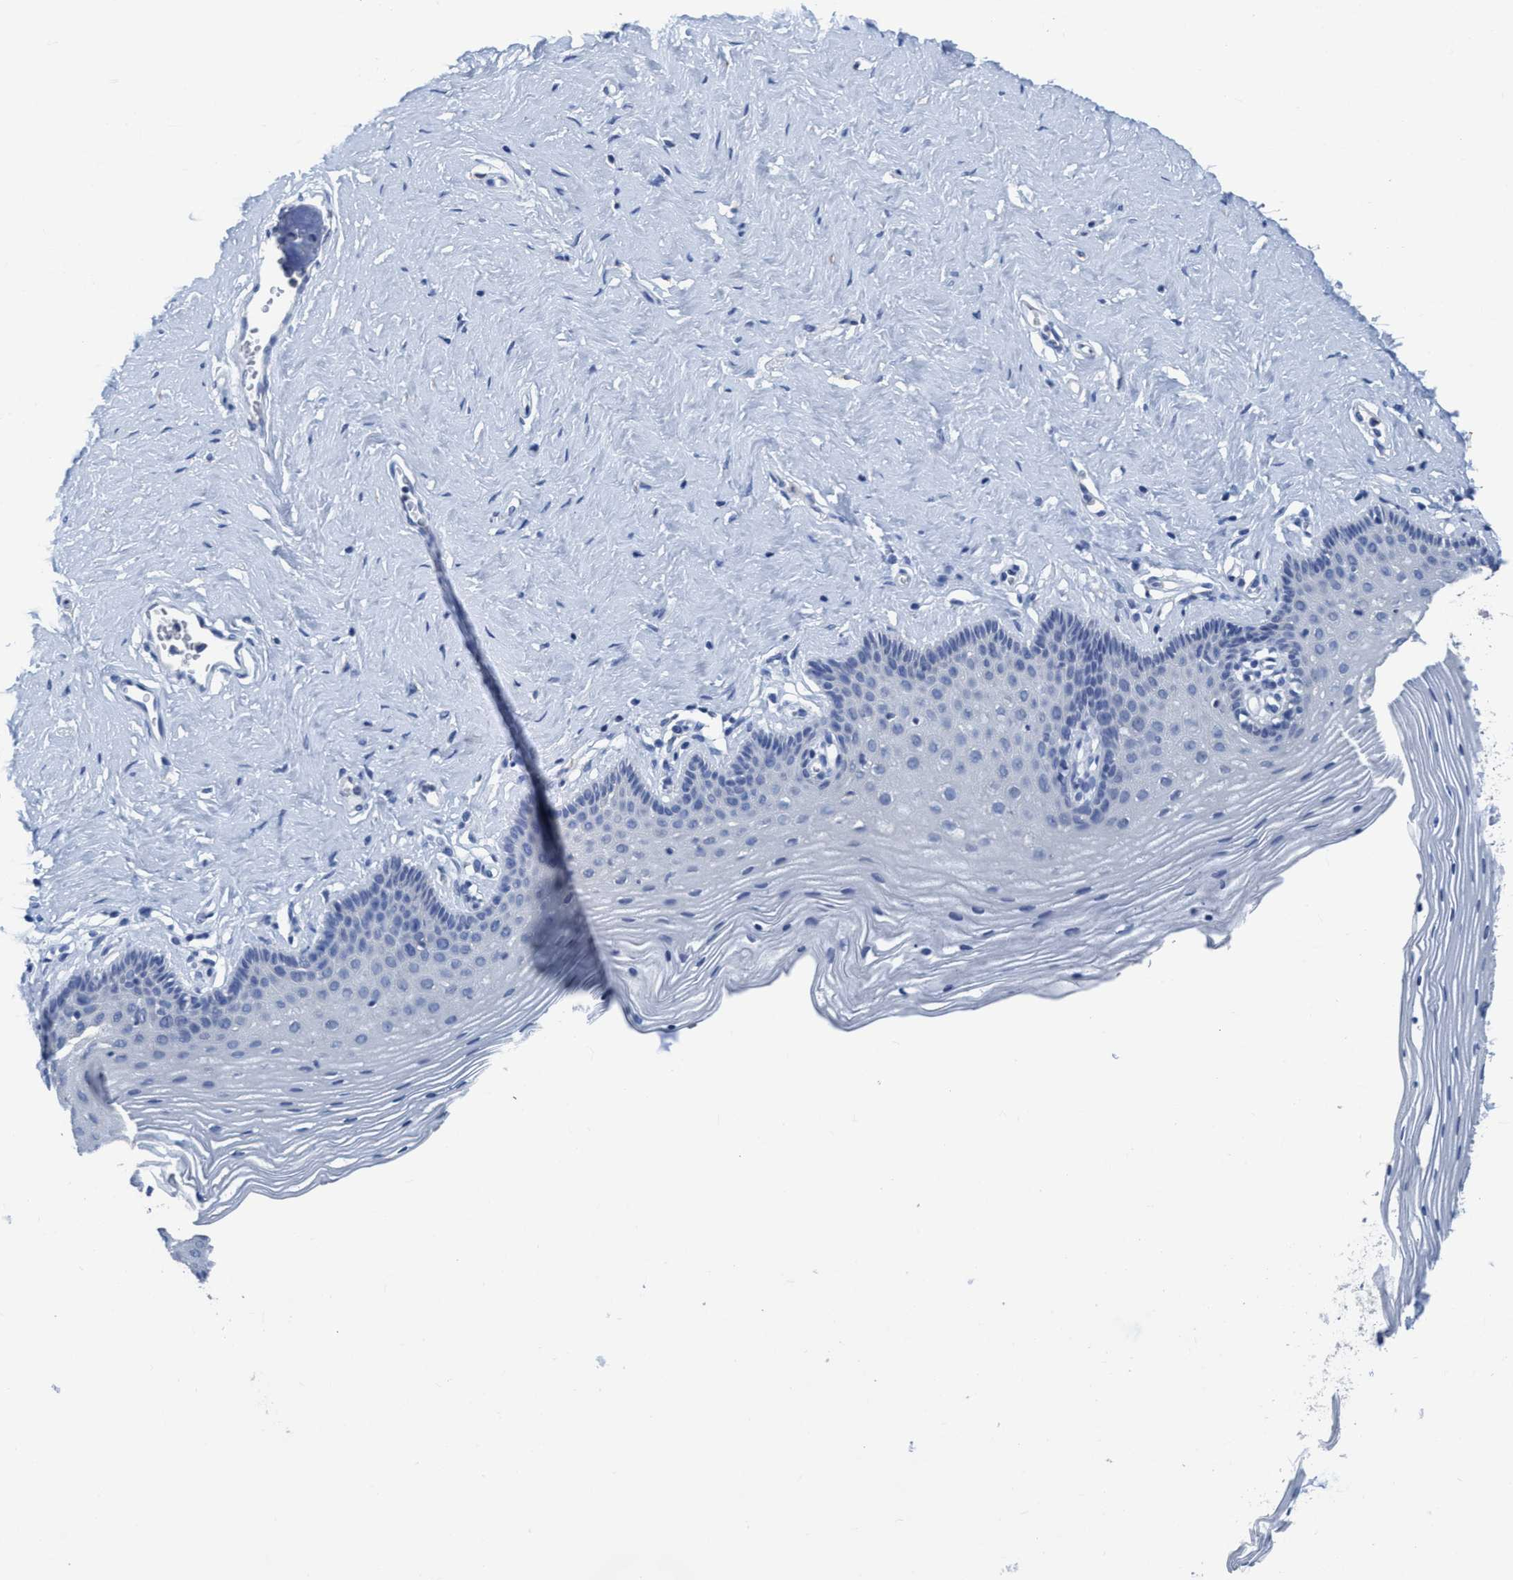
{"staining": {"intensity": "negative", "quantity": "none", "location": "none"}, "tissue": "vagina", "cell_type": "Squamous epithelial cells", "image_type": "normal", "snomed": [{"axis": "morphology", "description": "Normal tissue, NOS"}, {"axis": "topography", "description": "Vagina"}], "caption": "Immunohistochemistry micrograph of normal vagina stained for a protein (brown), which demonstrates no staining in squamous epithelial cells.", "gene": "DNAI1", "patient": {"sex": "female", "age": 32}}